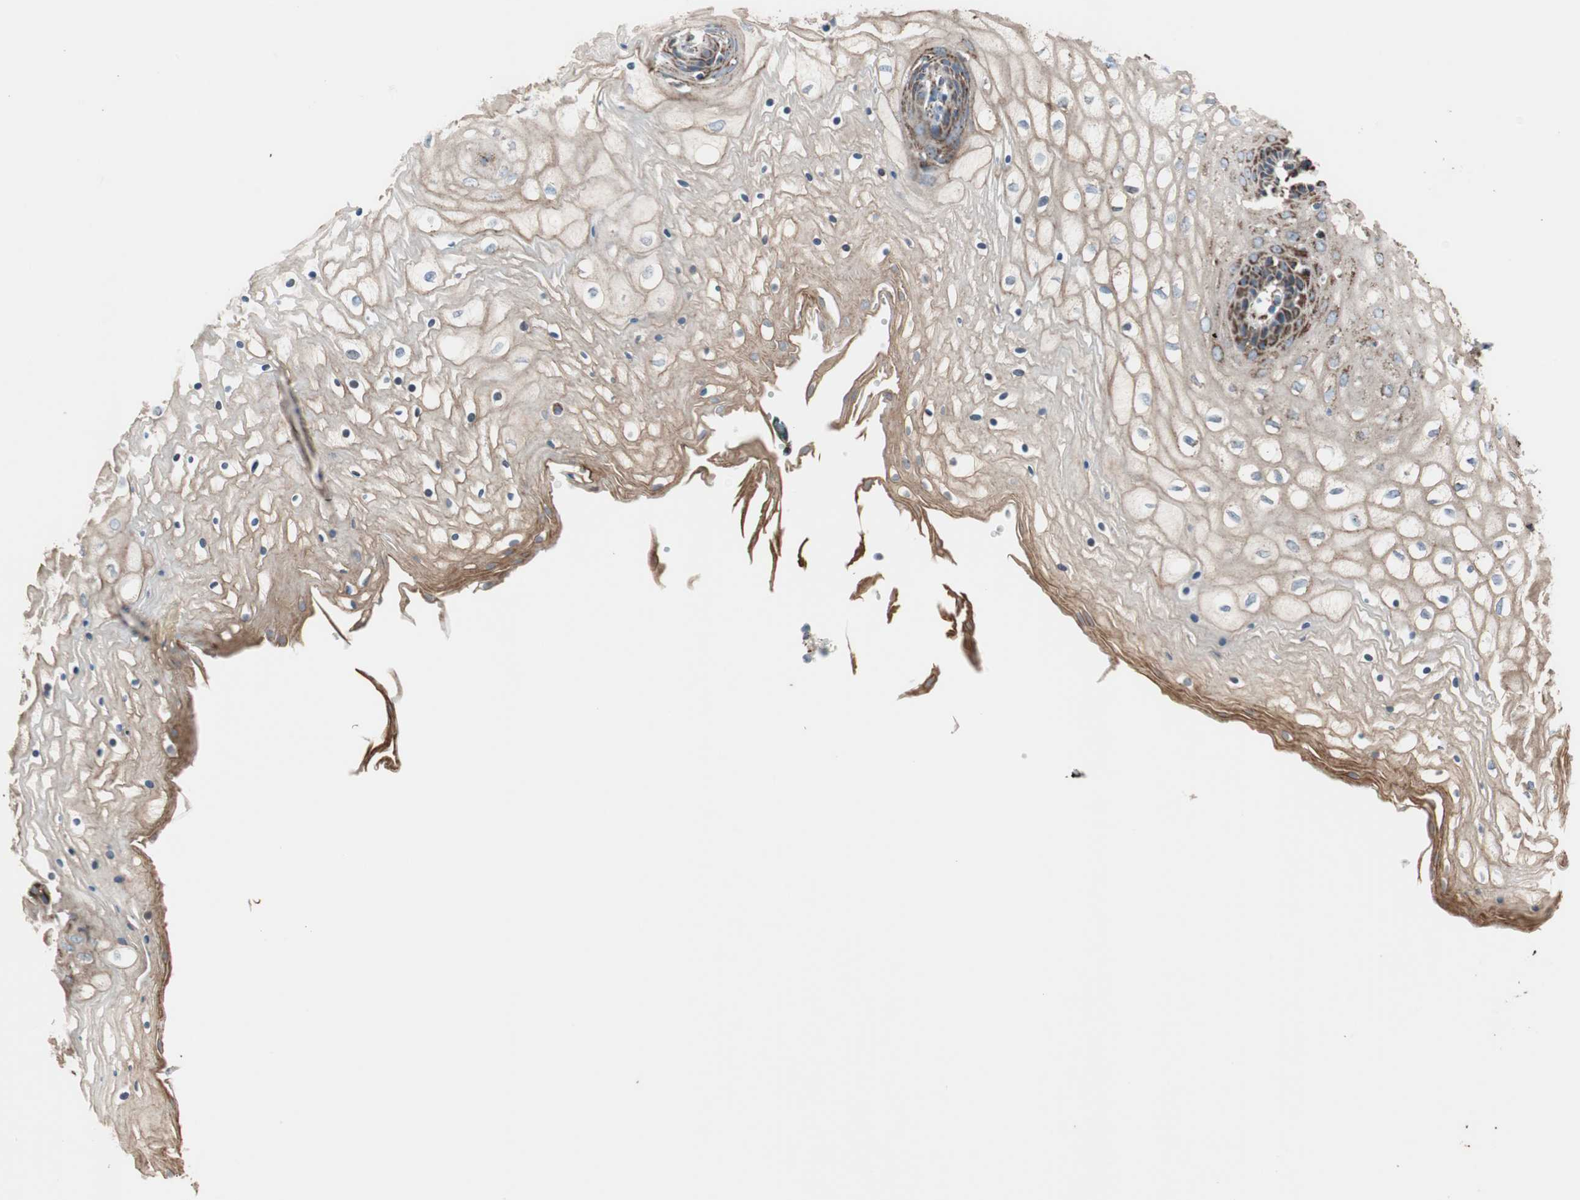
{"staining": {"intensity": "strong", "quantity": "25%-75%", "location": "cytoplasmic/membranous"}, "tissue": "vagina", "cell_type": "Squamous epithelial cells", "image_type": "normal", "snomed": [{"axis": "morphology", "description": "Normal tissue, NOS"}, {"axis": "topography", "description": "Vagina"}], "caption": "An IHC photomicrograph of unremarkable tissue is shown. Protein staining in brown shows strong cytoplasmic/membranous positivity in vagina within squamous epithelial cells.", "gene": "PCSK4", "patient": {"sex": "female", "age": 34}}